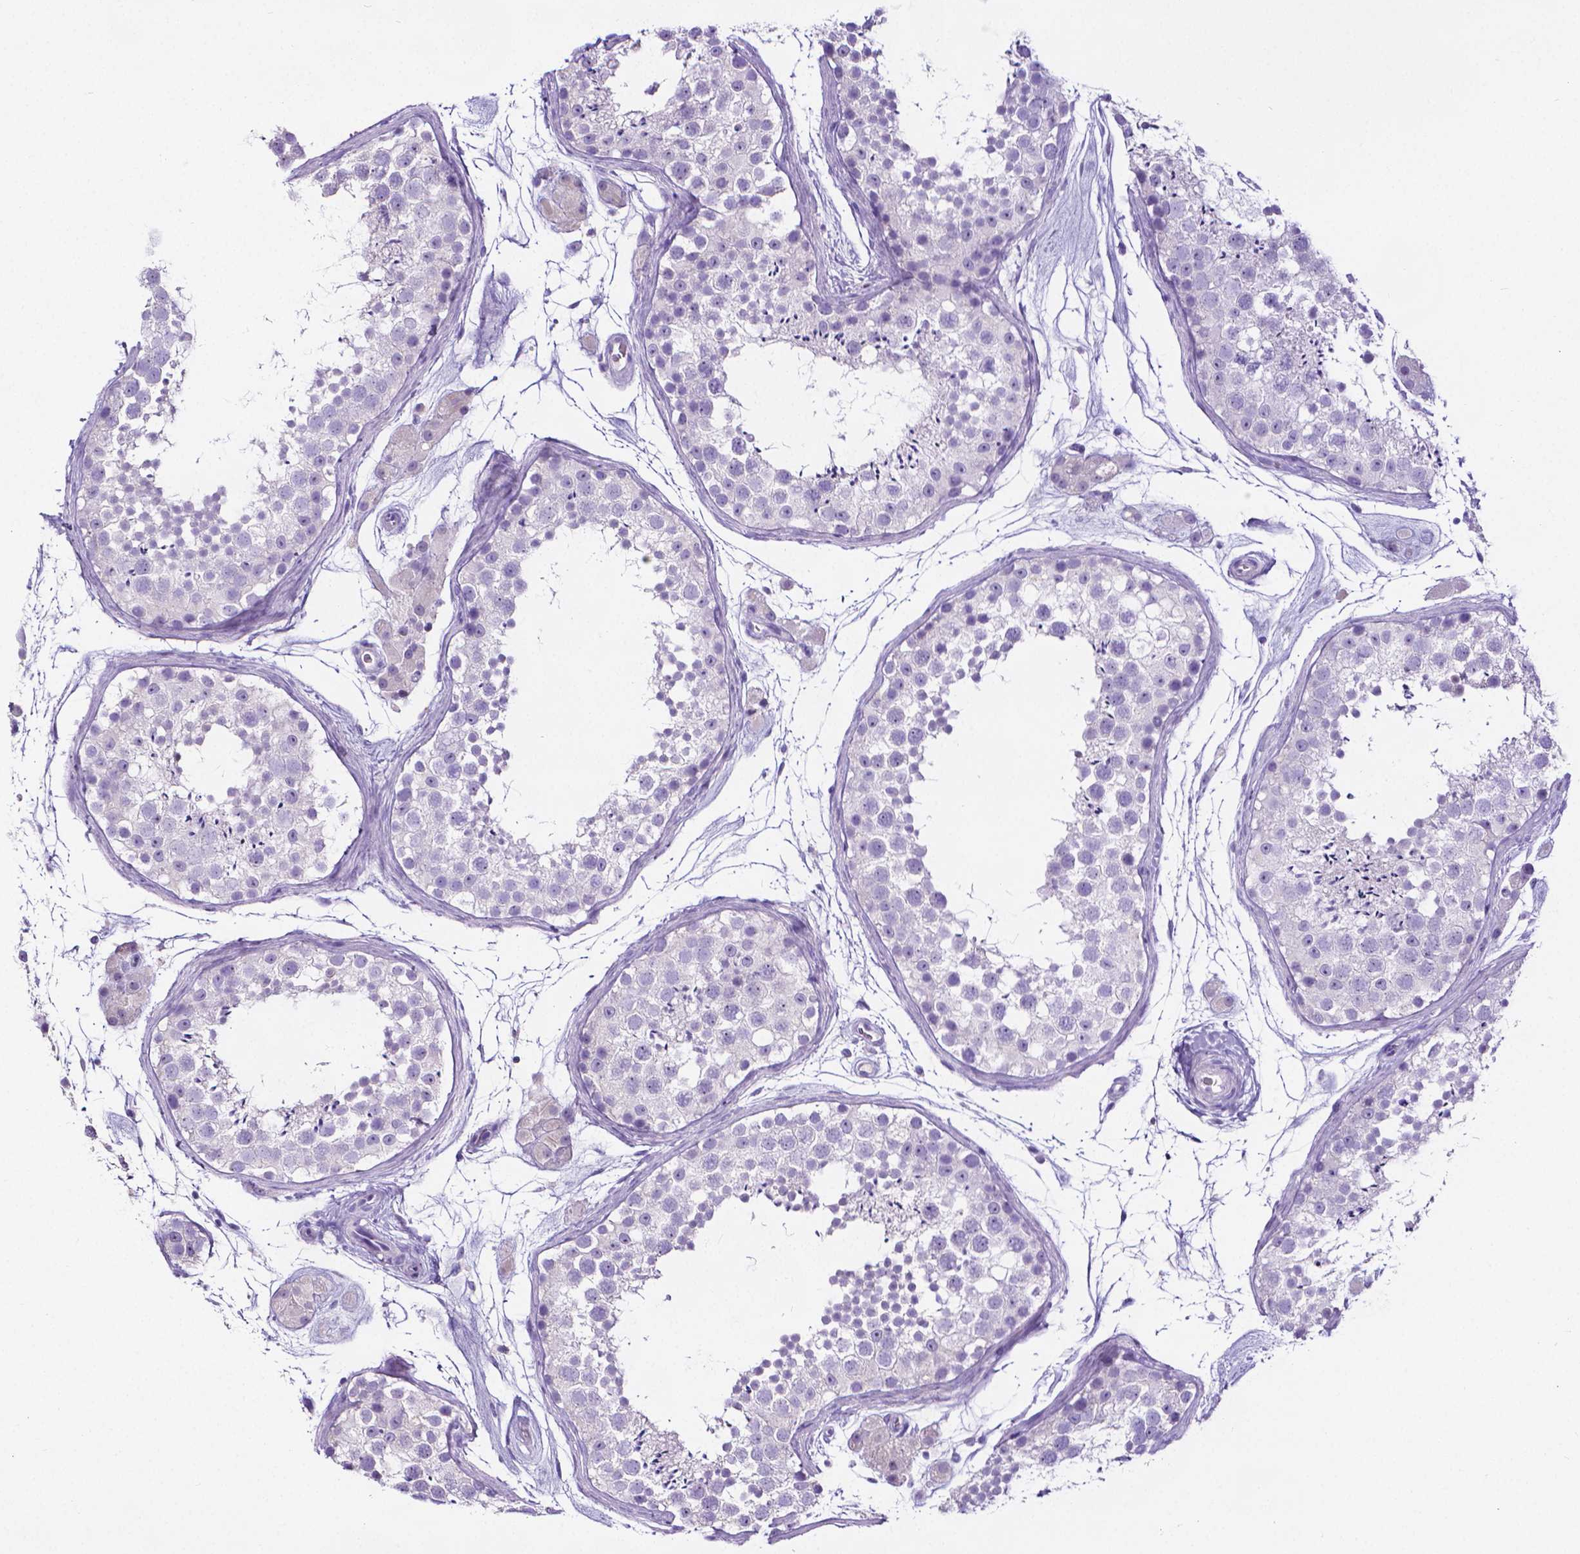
{"staining": {"intensity": "negative", "quantity": "none", "location": "none"}, "tissue": "testis", "cell_type": "Cells in seminiferous ducts", "image_type": "normal", "snomed": [{"axis": "morphology", "description": "Normal tissue, NOS"}, {"axis": "topography", "description": "Testis"}], "caption": "A micrograph of human testis is negative for staining in cells in seminiferous ducts. (Stains: DAB (3,3'-diaminobenzidine) immunohistochemistry with hematoxylin counter stain, Microscopy: brightfield microscopy at high magnification).", "gene": "MMP9", "patient": {"sex": "male", "age": 41}}